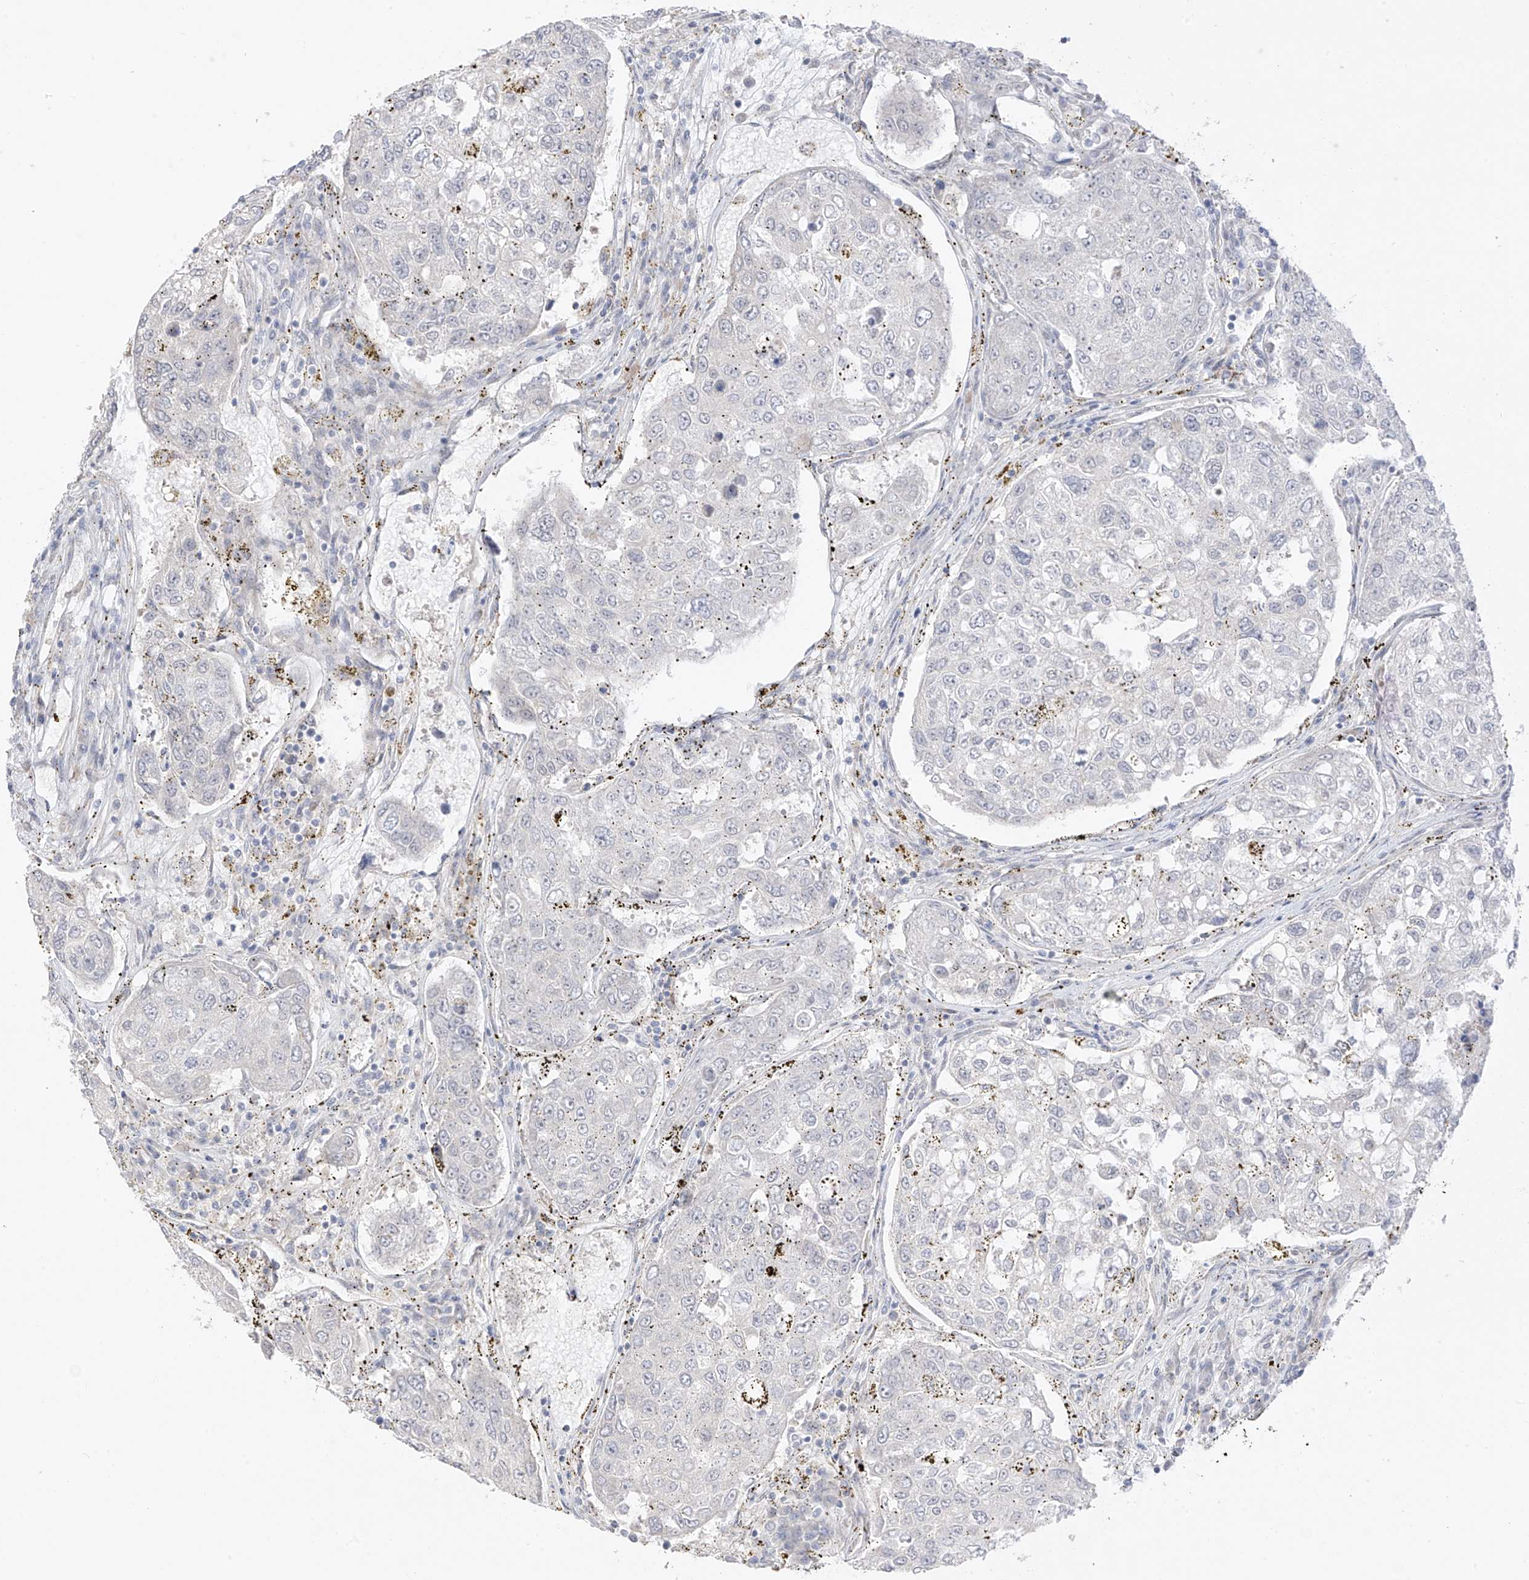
{"staining": {"intensity": "negative", "quantity": "none", "location": "none"}, "tissue": "urothelial cancer", "cell_type": "Tumor cells", "image_type": "cancer", "snomed": [{"axis": "morphology", "description": "Urothelial carcinoma, High grade"}, {"axis": "topography", "description": "Lymph node"}, {"axis": "topography", "description": "Urinary bladder"}], "caption": "Histopathology image shows no significant protein staining in tumor cells of high-grade urothelial carcinoma.", "gene": "DCDC2", "patient": {"sex": "male", "age": 51}}